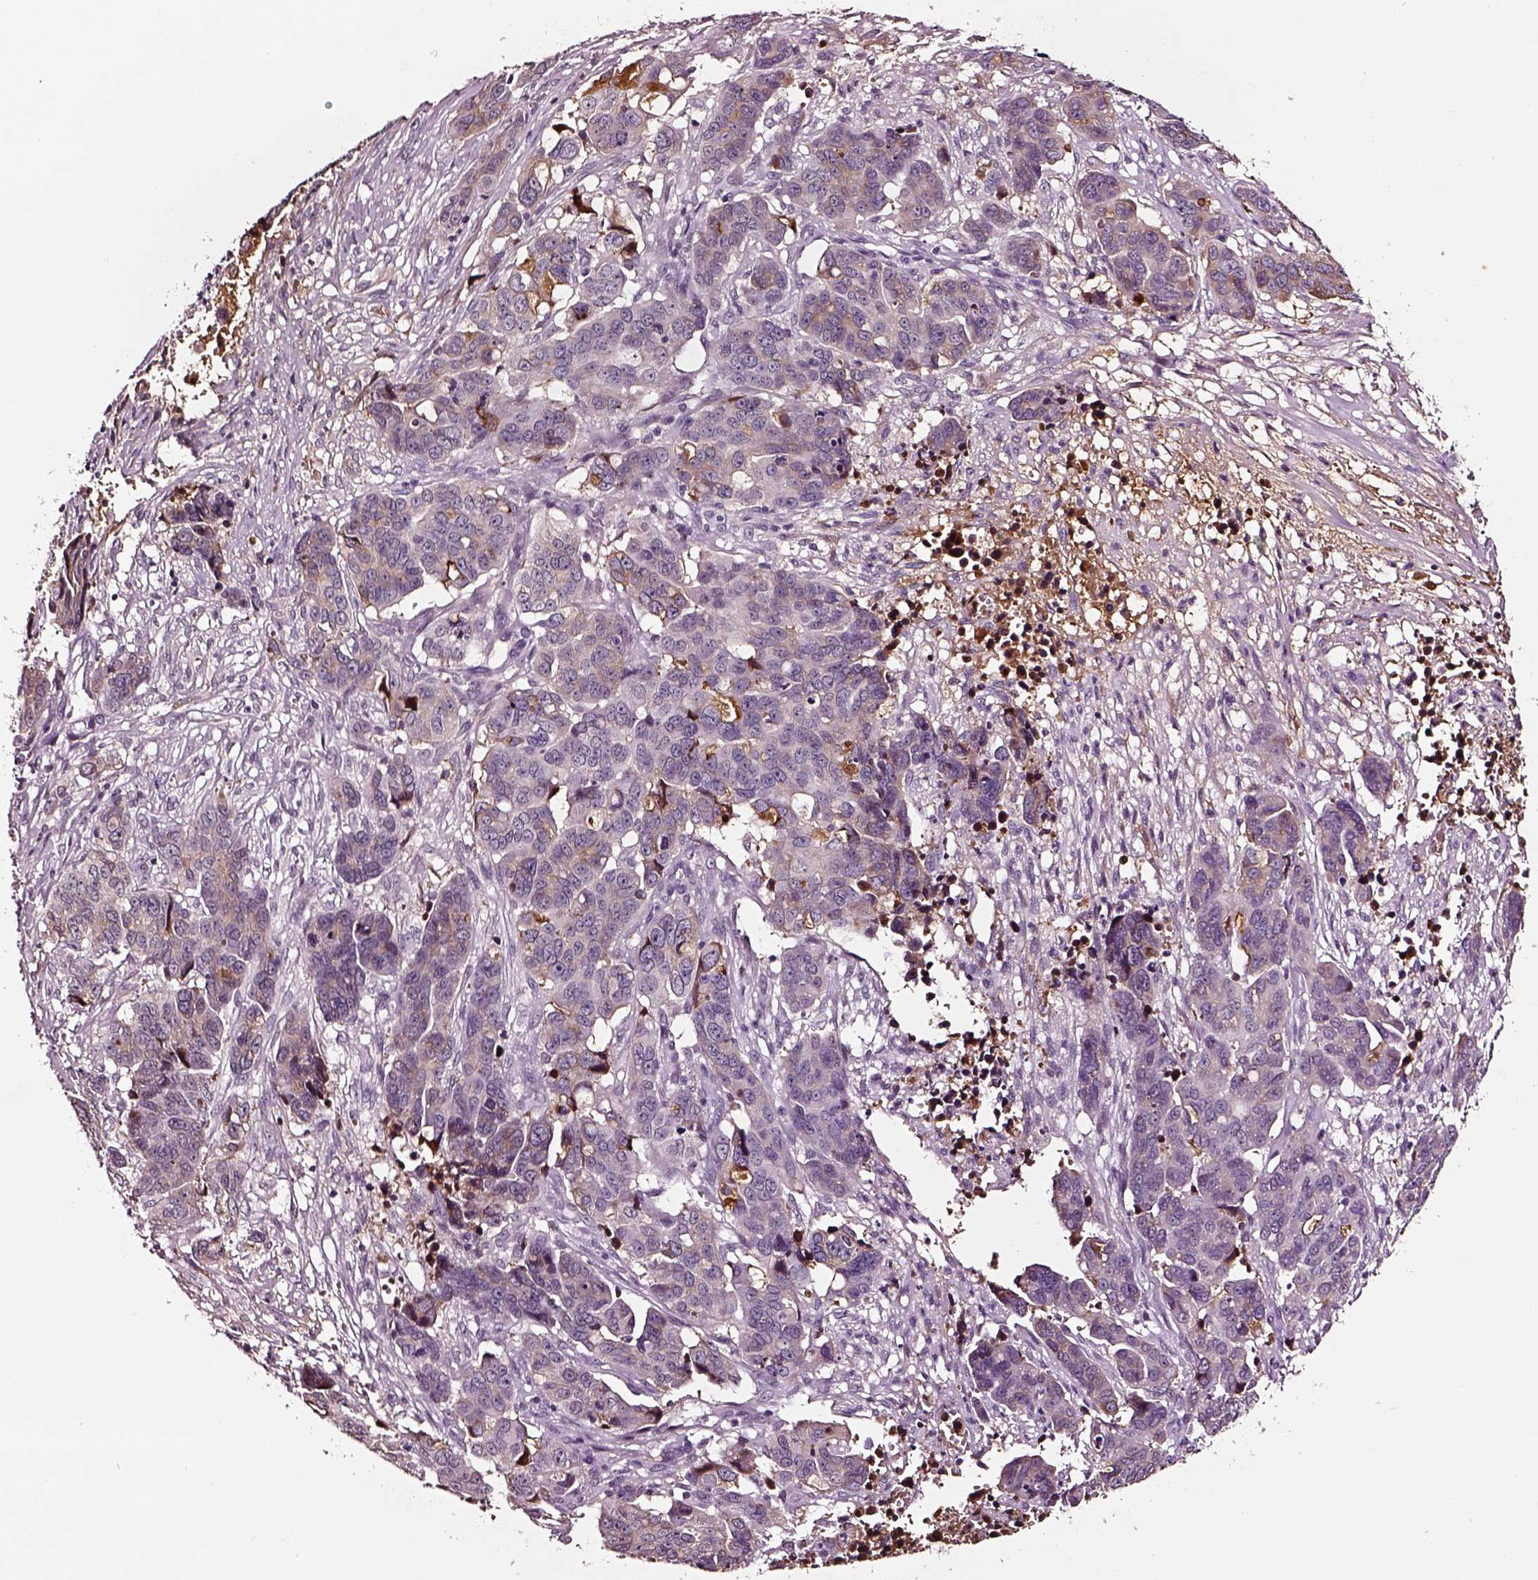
{"staining": {"intensity": "weak", "quantity": "<25%", "location": "cytoplasmic/membranous"}, "tissue": "ovarian cancer", "cell_type": "Tumor cells", "image_type": "cancer", "snomed": [{"axis": "morphology", "description": "Carcinoma, endometroid"}, {"axis": "topography", "description": "Ovary"}], "caption": "Tumor cells are negative for protein expression in human ovarian cancer. (DAB (3,3'-diaminobenzidine) immunohistochemistry with hematoxylin counter stain).", "gene": "TF", "patient": {"sex": "female", "age": 78}}